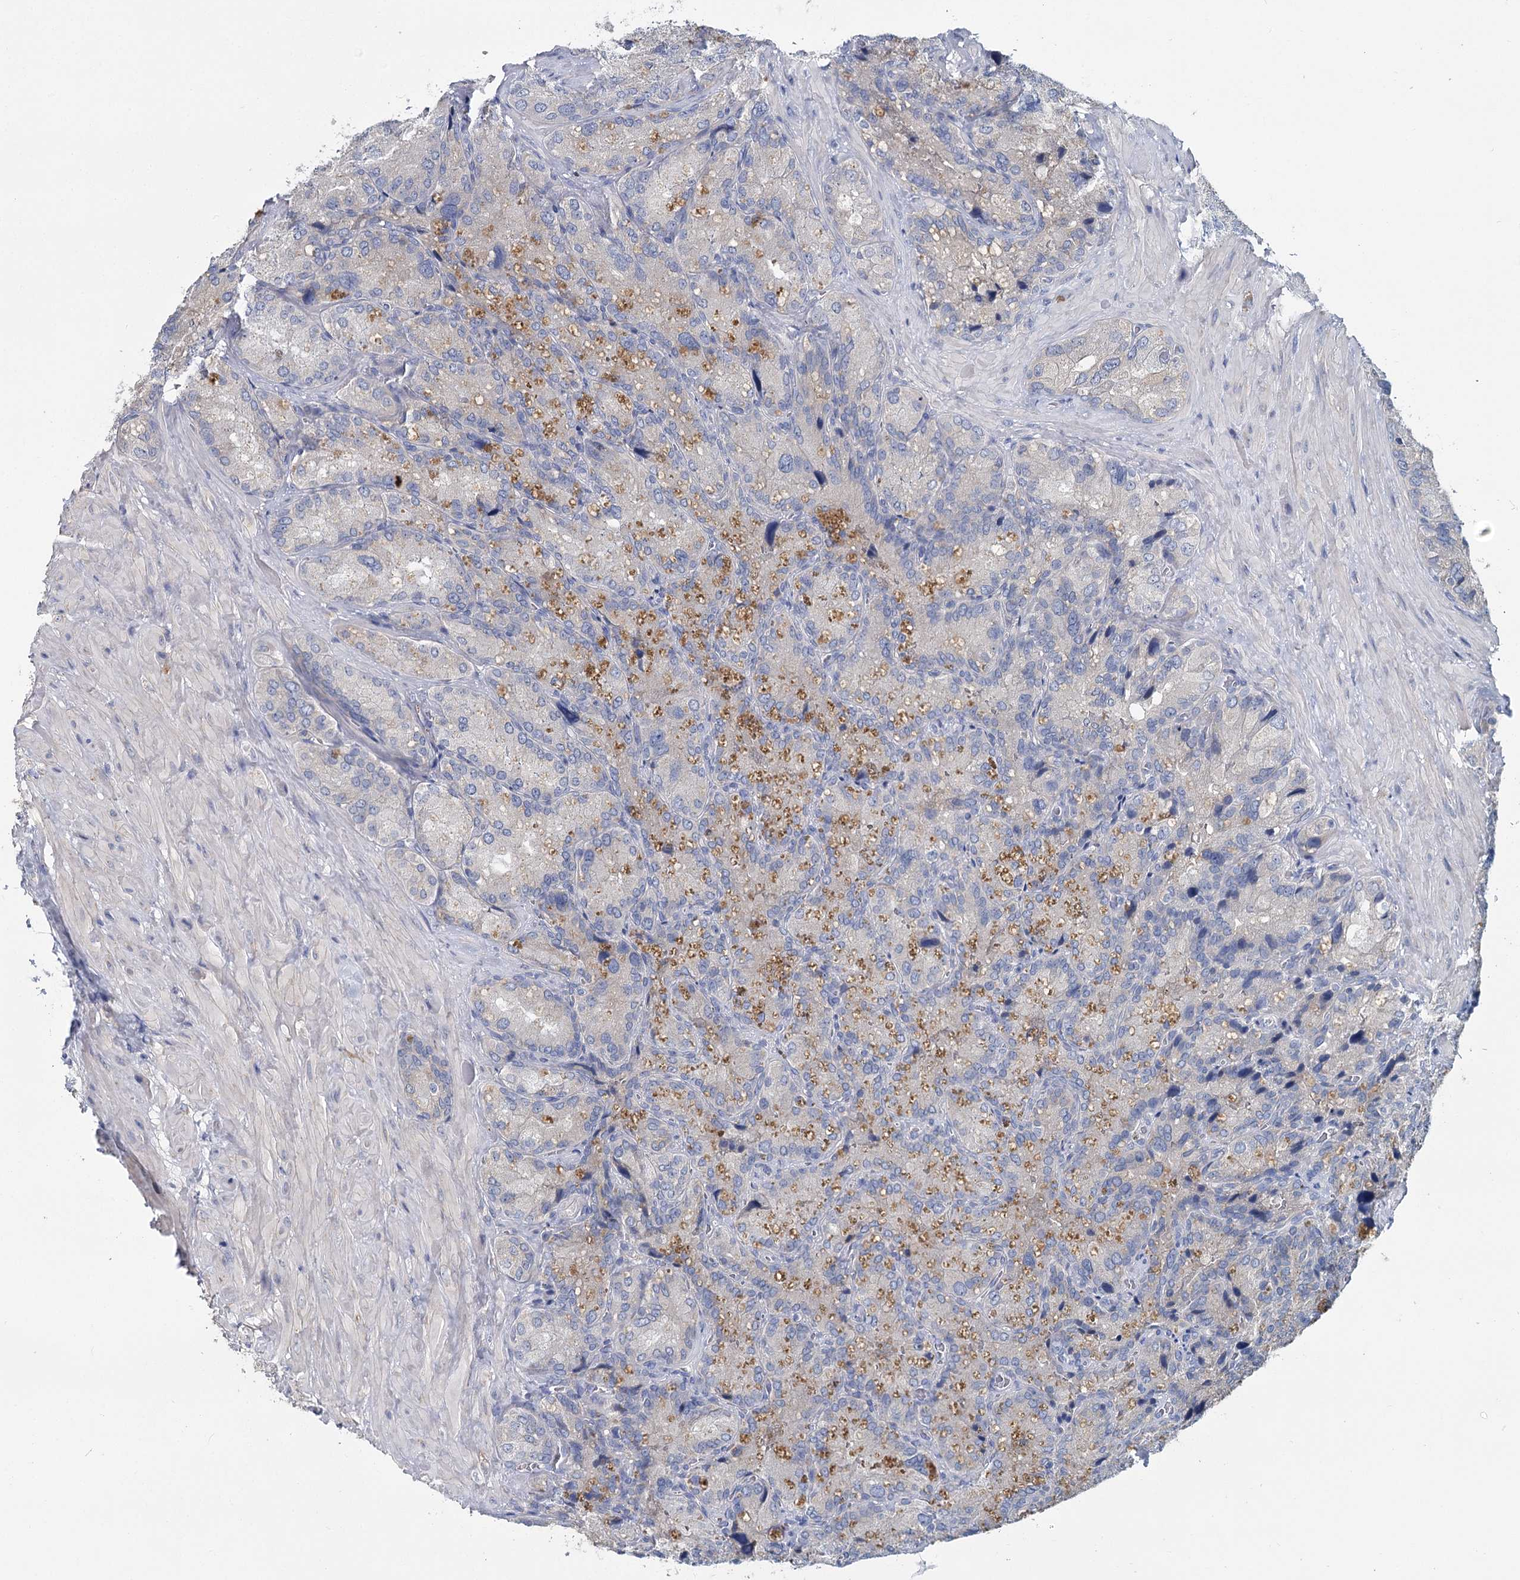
{"staining": {"intensity": "negative", "quantity": "none", "location": "none"}, "tissue": "seminal vesicle", "cell_type": "Glandular cells", "image_type": "normal", "snomed": [{"axis": "morphology", "description": "Normal tissue, NOS"}, {"axis": "topography", "description": "Seminal veicle"}], "caption": "High magnification brightfield microscopy of normal seminal vesicle stained with DAB (brown) and counterstained with hematoxylin (blue): glandular cells show no significant positivity. (Brightfield microscopy of DAB immunohistochemistry at high magnification).", "gene": "ANKRD16", "patient": {"sex": "male", "age": 62}}